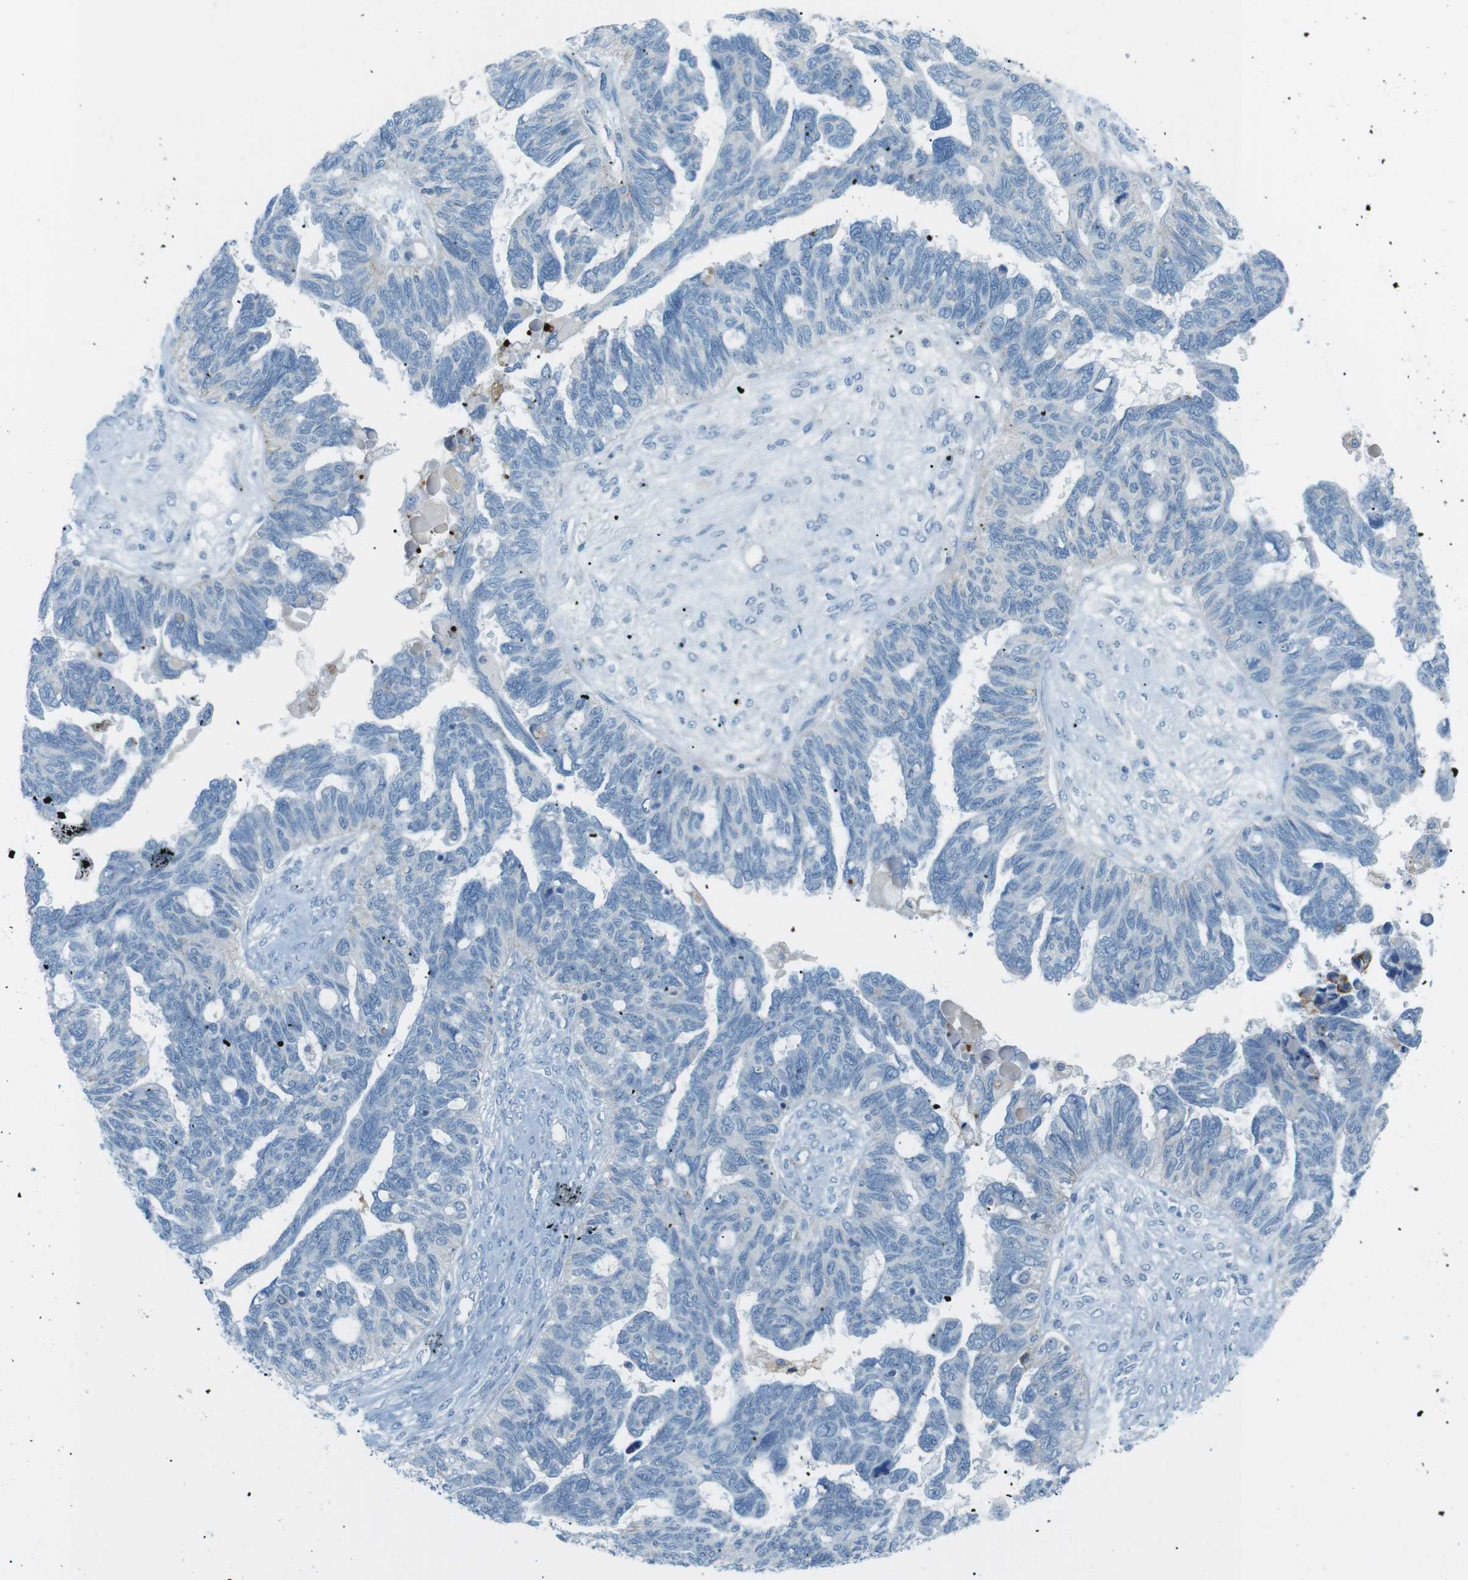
{"staining": {"intensity": "negative", "quantity": "none", "location": "none"}, "tissue": "ovarian cancer", "cell_type": "Tumor cells", "image_type": "cancer", "snomed": [{"axis": "morphology", "description": "Cystadenocarcinoma, serous, NOS"}, {"axis": "topography", "description": "Ovary"}], "caption": "IHC of ovarian serous cystadenocarcinoma reveals no expression in tumor cells.", "gene": "VAMP1", "patient": {"sex": "female", "age": 79}}